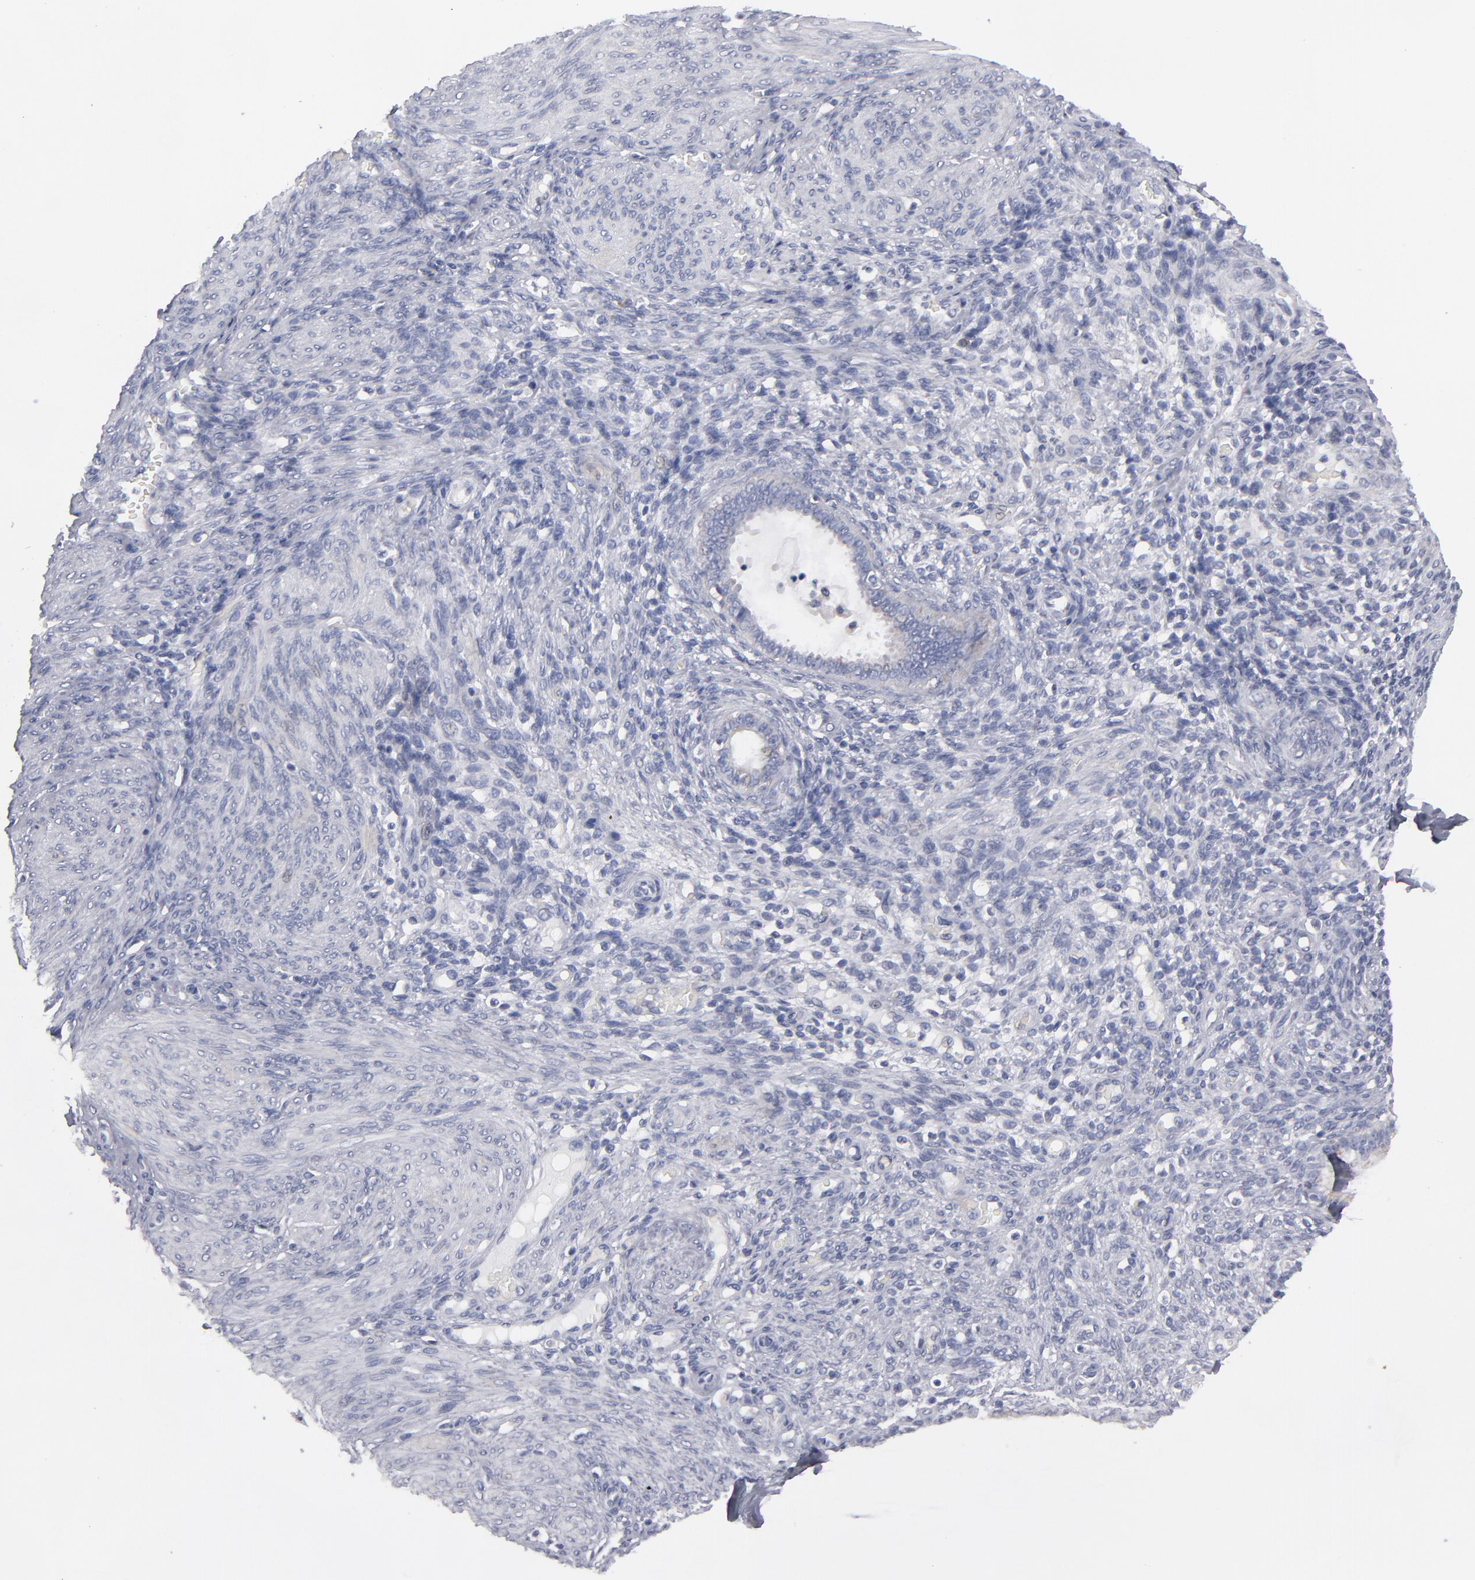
{"staining": {"intensity": "negative", "quantity": "none", "location": "none"}, "tissue": "endometrium", "cell_type": "Cells in endometrial stroma", "image_type": "normal", "snomed": [{"axis": "morphology", "description": "Normal tissue, NOS"}, {"axis": "topography", "description": "Endometrium"}], "caption": "IHC of normal human endometrium demonstrates no staining in cells in endometrial stroma. (DAB immunohistochemistry (IHC), high magnification).", "gene": "CCDC80", "patient": {"sex": "female", "age": 72}}